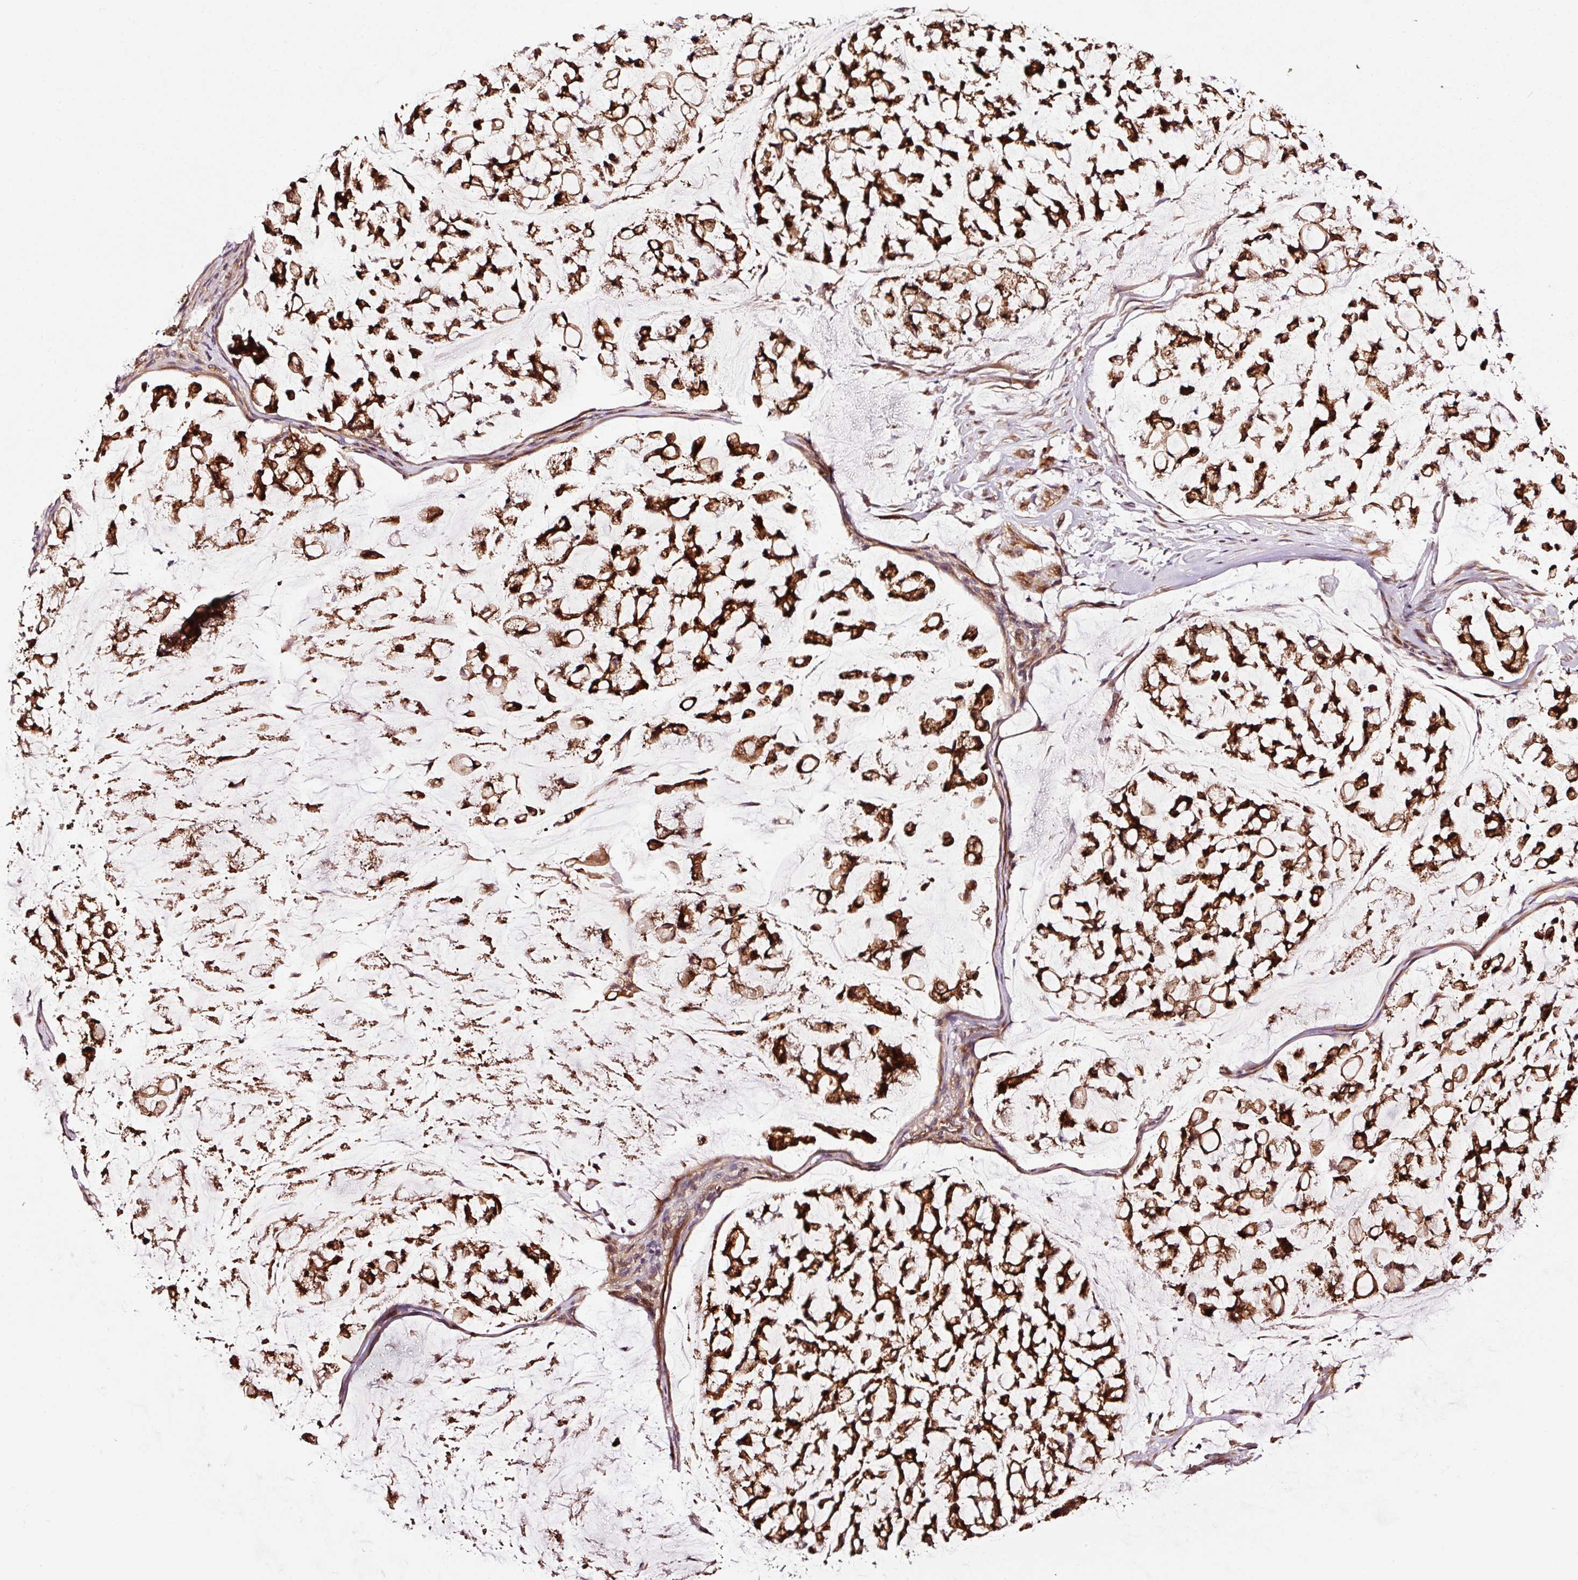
{"staining": {"intensity": "strong", "quantity": ">75%", "location": "cytoplasmic/membranous,nuclear"}, "tissue": "stomach cancer", "cell_type": "Tumor cells", "image_type": "cancer", "snomed": [{"axis": "morphology", "description": "Adenocarcinoma, NOS"}, {"axis": "topography", "description": "Stomach, lower"}], "caption": "High-power microscopy captured an immunohistochemistry (IHC) image of stomach cancer, revealing strong cytoplasmic/membranous and nuclear positivity in approximately >75% of tumor cells.", "gene": "METAP1", "patient": {"sex": "male", "age": 67}}